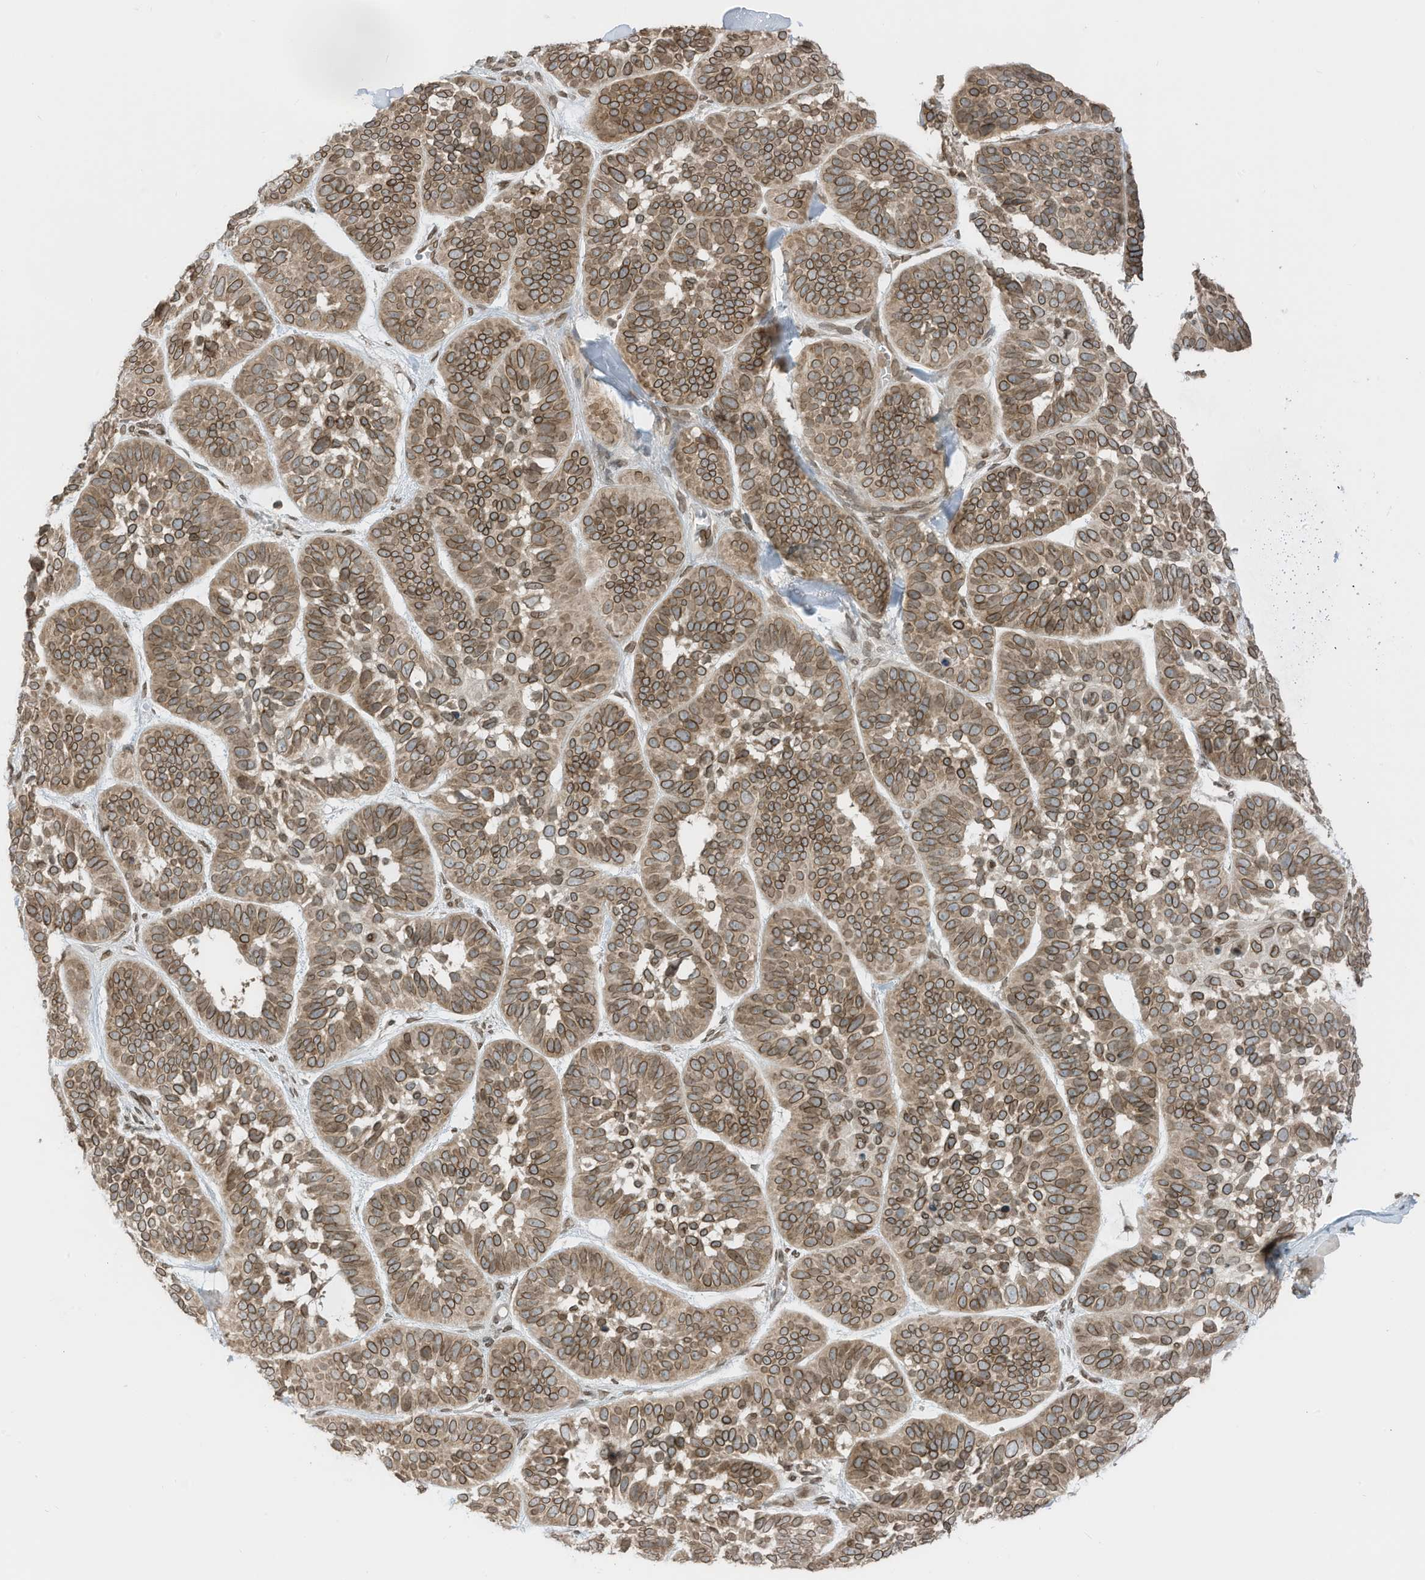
{"staining": {"intensity": "moderate", "quantity": ">75%", "location": "cytoplasmic/membranous,nuclear"}, "tissue": "skin cancer", "cell_type": "Tumor cells", "image_type": "cancer", "snomed": [{"axis": "morphology", "description": "Basal cell carcinoma"}, {"axis": "topography", "description": "Skin"}], "caption": "Tumor cells demonstrate moderate cytoplasmic/membranous and nuclear staining in approximately >75% of cells in skin cancer (basal cell carcinoma). (IHC, brightfield microscopy, high magnification).", "gene": "RABL3", "patient": {"sex": "male", "age": 62}}